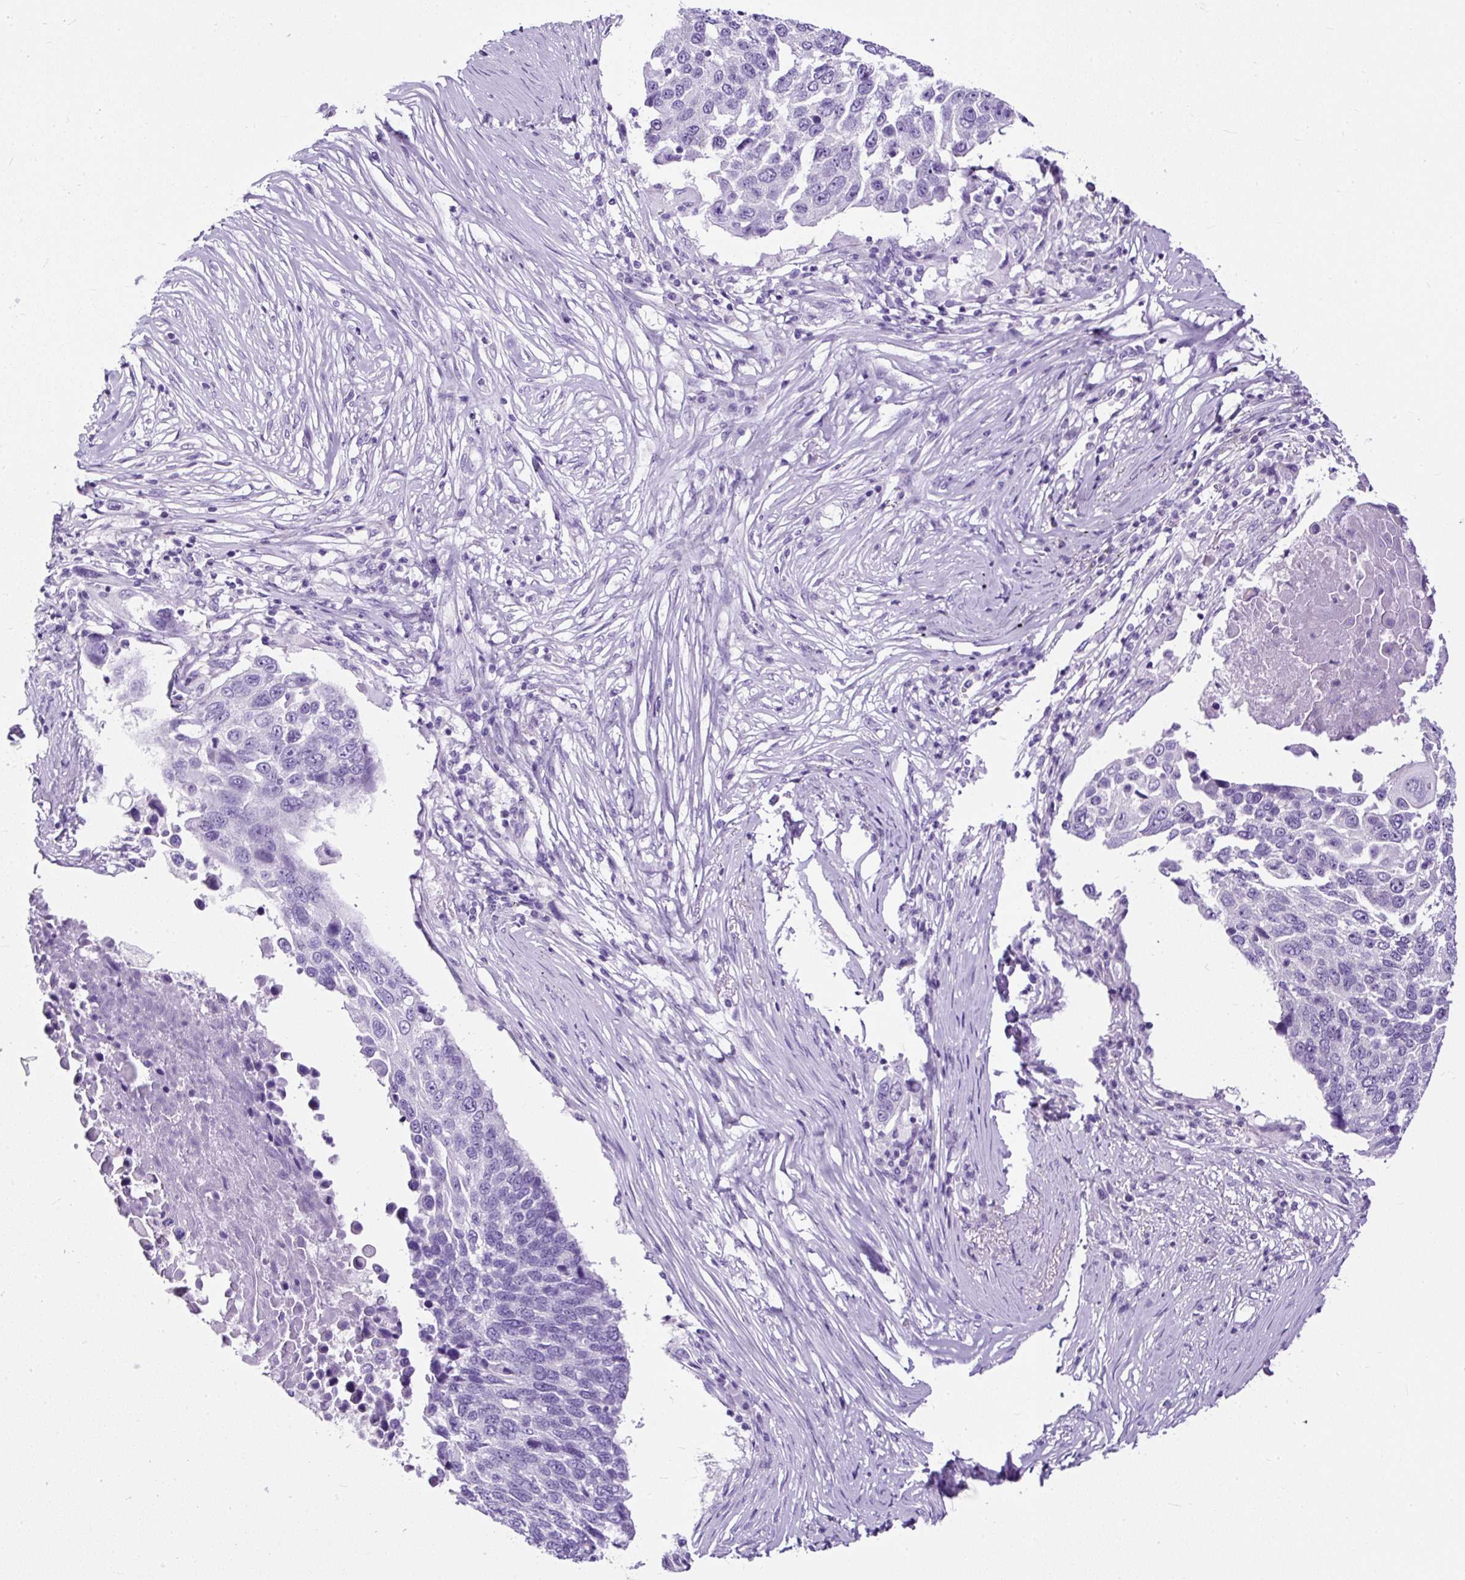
{"staining": {"intensity": "negative", "quantity": "none", "location": "none"}, "tissue": "lung cancer", "cell_type": "Tumor cells", "image_type": "cancer", "snomed": [{"axis": "morphology", "description": "Squamous cell carcinoma, NOS"}, {"axis": "topography", "description": "Lung"}], "caption": "DAB immunohistochemical staining of human lung cancer exhibits no significant positivity in tumor cells.", "gene": "STOX2", "patient": {"sex": "male", "age": 66}}